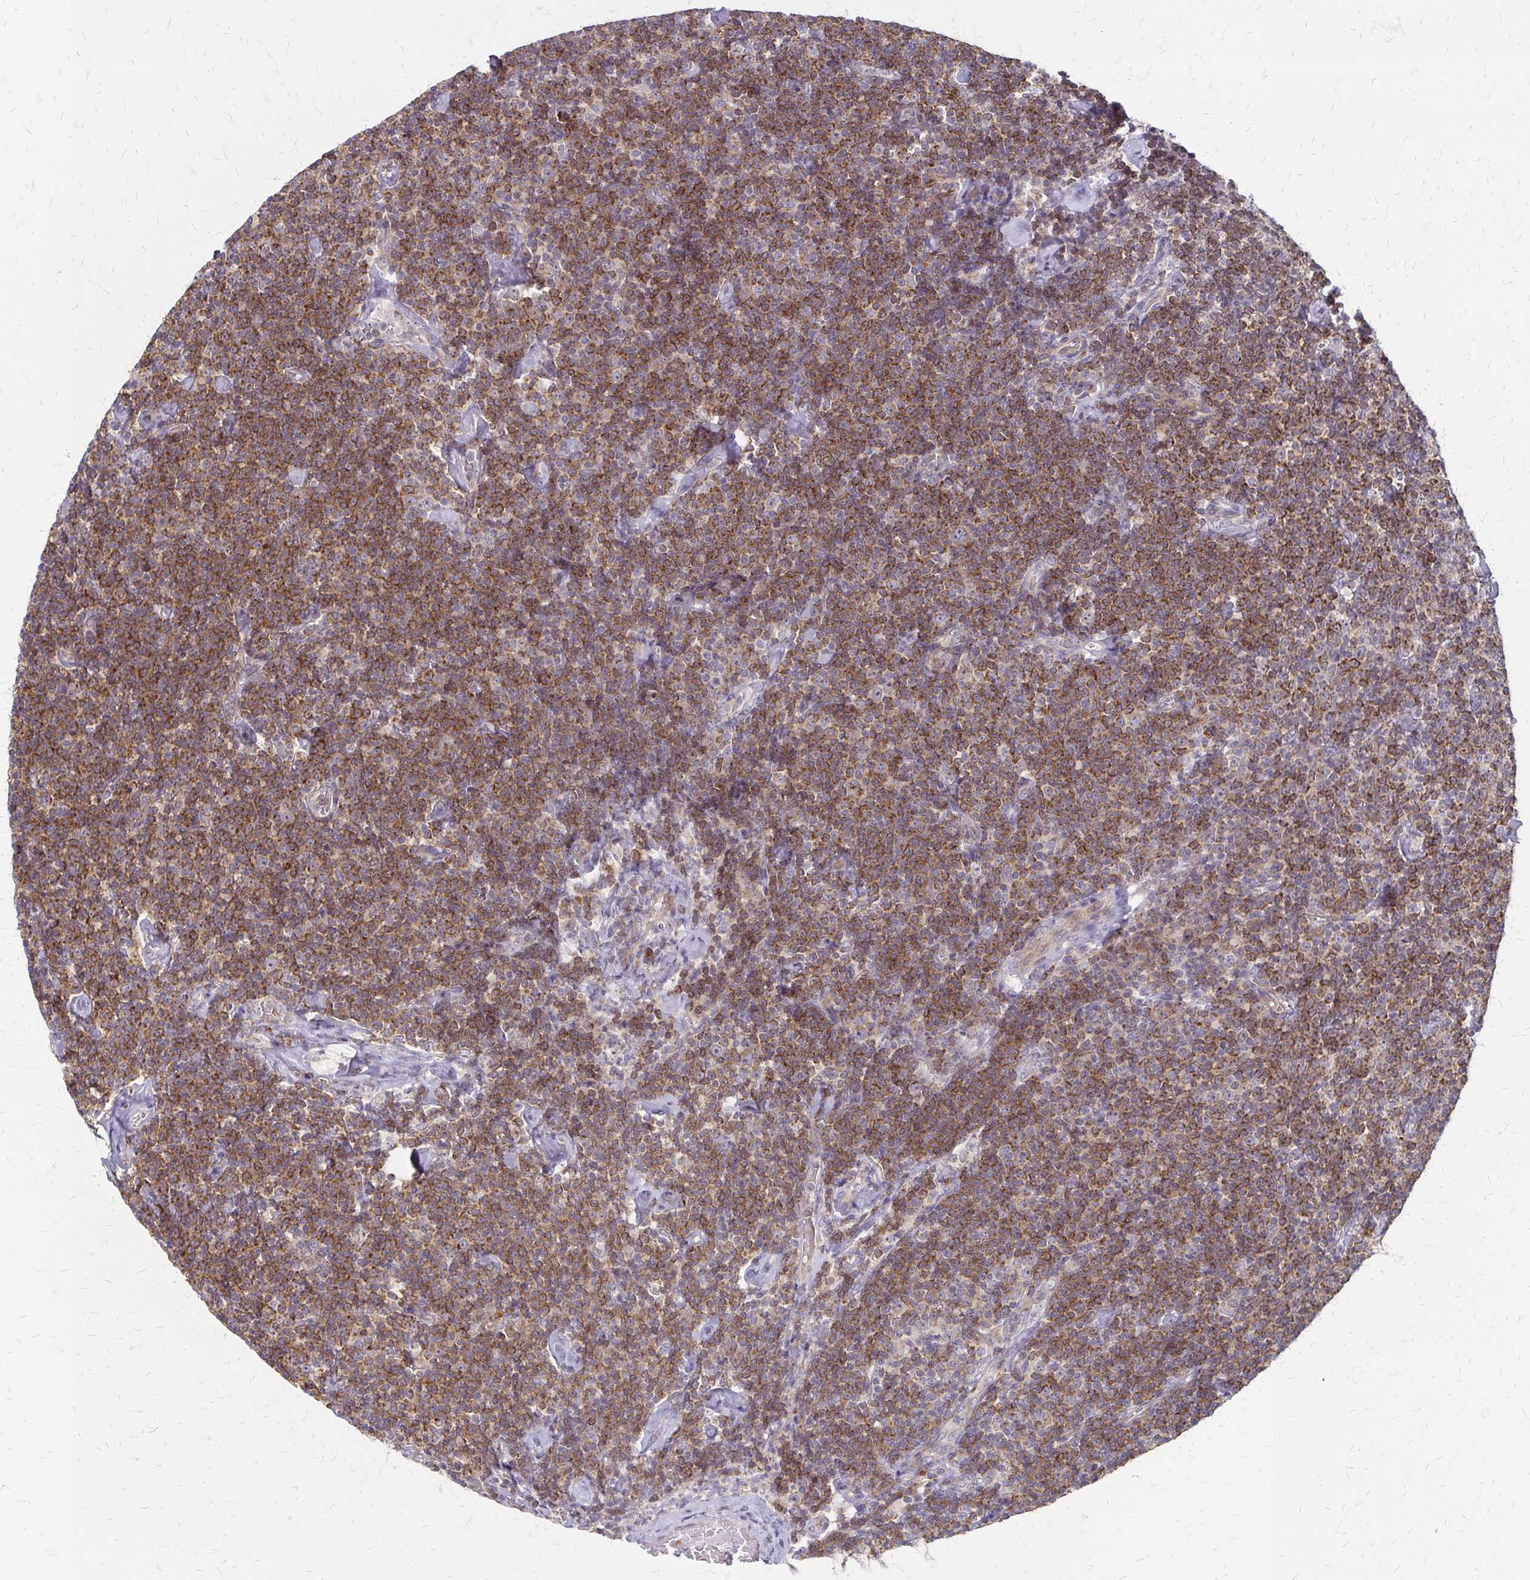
{"staining": {"intensity": "moderate", "quantity": ">75%", "location": "cytoplasmic/membranous"}, "tissue": "lymphoma", "cell_type": "Tumor cells", "image_type": "cancer", "snomed": [{"axis": "morphology", "description": "Malignant lymphoma, non-Hodgkin's type, Low grade"}, {"axis": "topography", "description": "Lymph node"}], "caption": "Lymphoma was stained to show a protein in brown. There is medium levels of moderate cytoplasmic/membranous expression in approximately >75% of tumor cells. Using DAB (3,3'-diaminobenzidine) (brown) and hematoxylin (blue) stains, captured at high magnification using brightfield microscopy.", "gene": "ZNF383", "patient": {"sex": "male", "age": 81}}